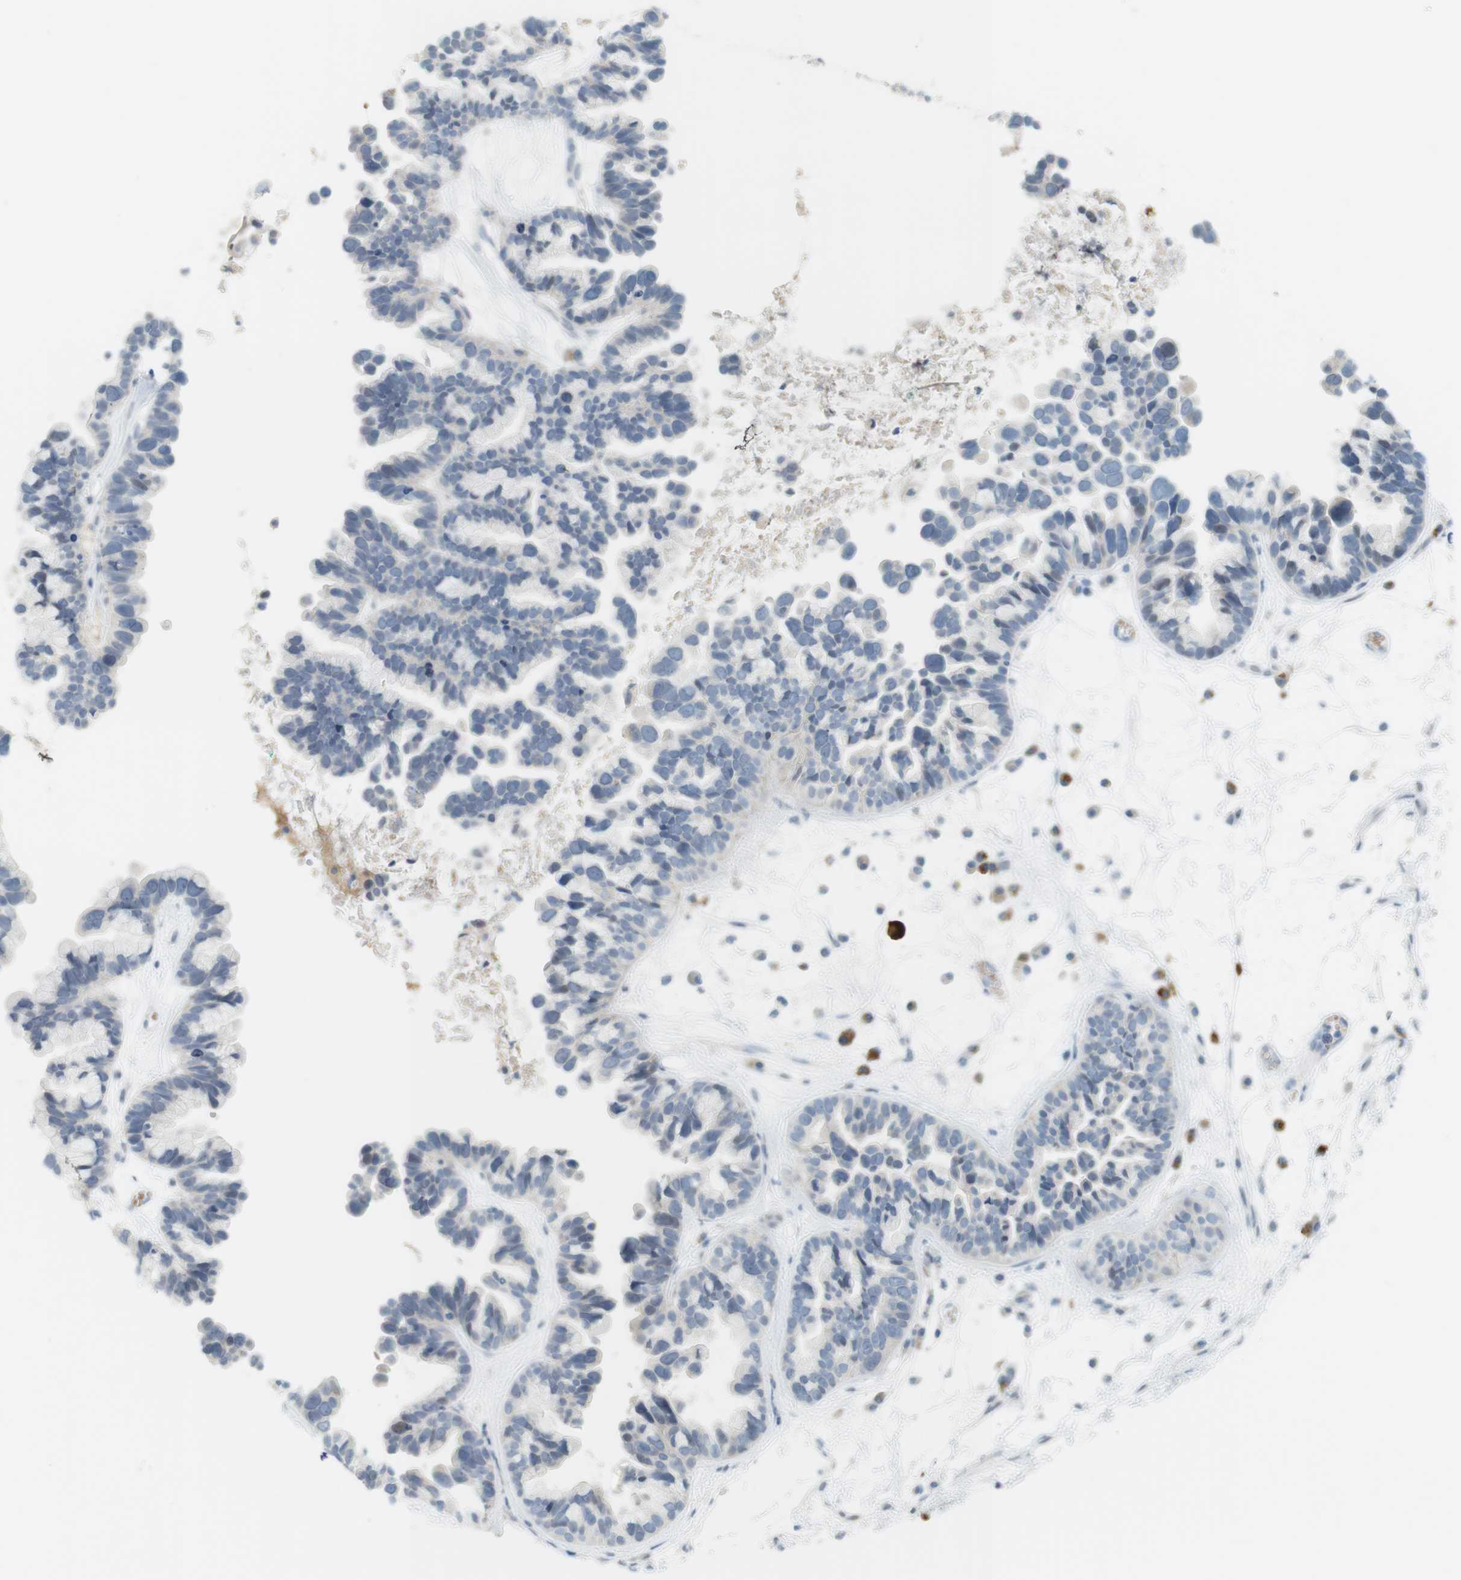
{"staining": {"intensity": "negative", "quantity": "none", "location": "none"}, "tissue": "ovarian cancer", "cell_type": "Tumor cells", "image_type": "cancer", "snomed": [{"axis": "morphology", "description": "Cystadenocarcinoma, serous, NOS"}, {"axis": "topography", "description": "Ovary"}], "caption": "Immunohistochemistry of serous cystadenocarcinoma (ovarian) reveals no staining in tumor cells. (Brightfield microscopy of DAB (3,3'-diaminobenzidine) IHC at high magnification).", "gene": "DMC1", "patient": {"sex": "female", "age": 56}}